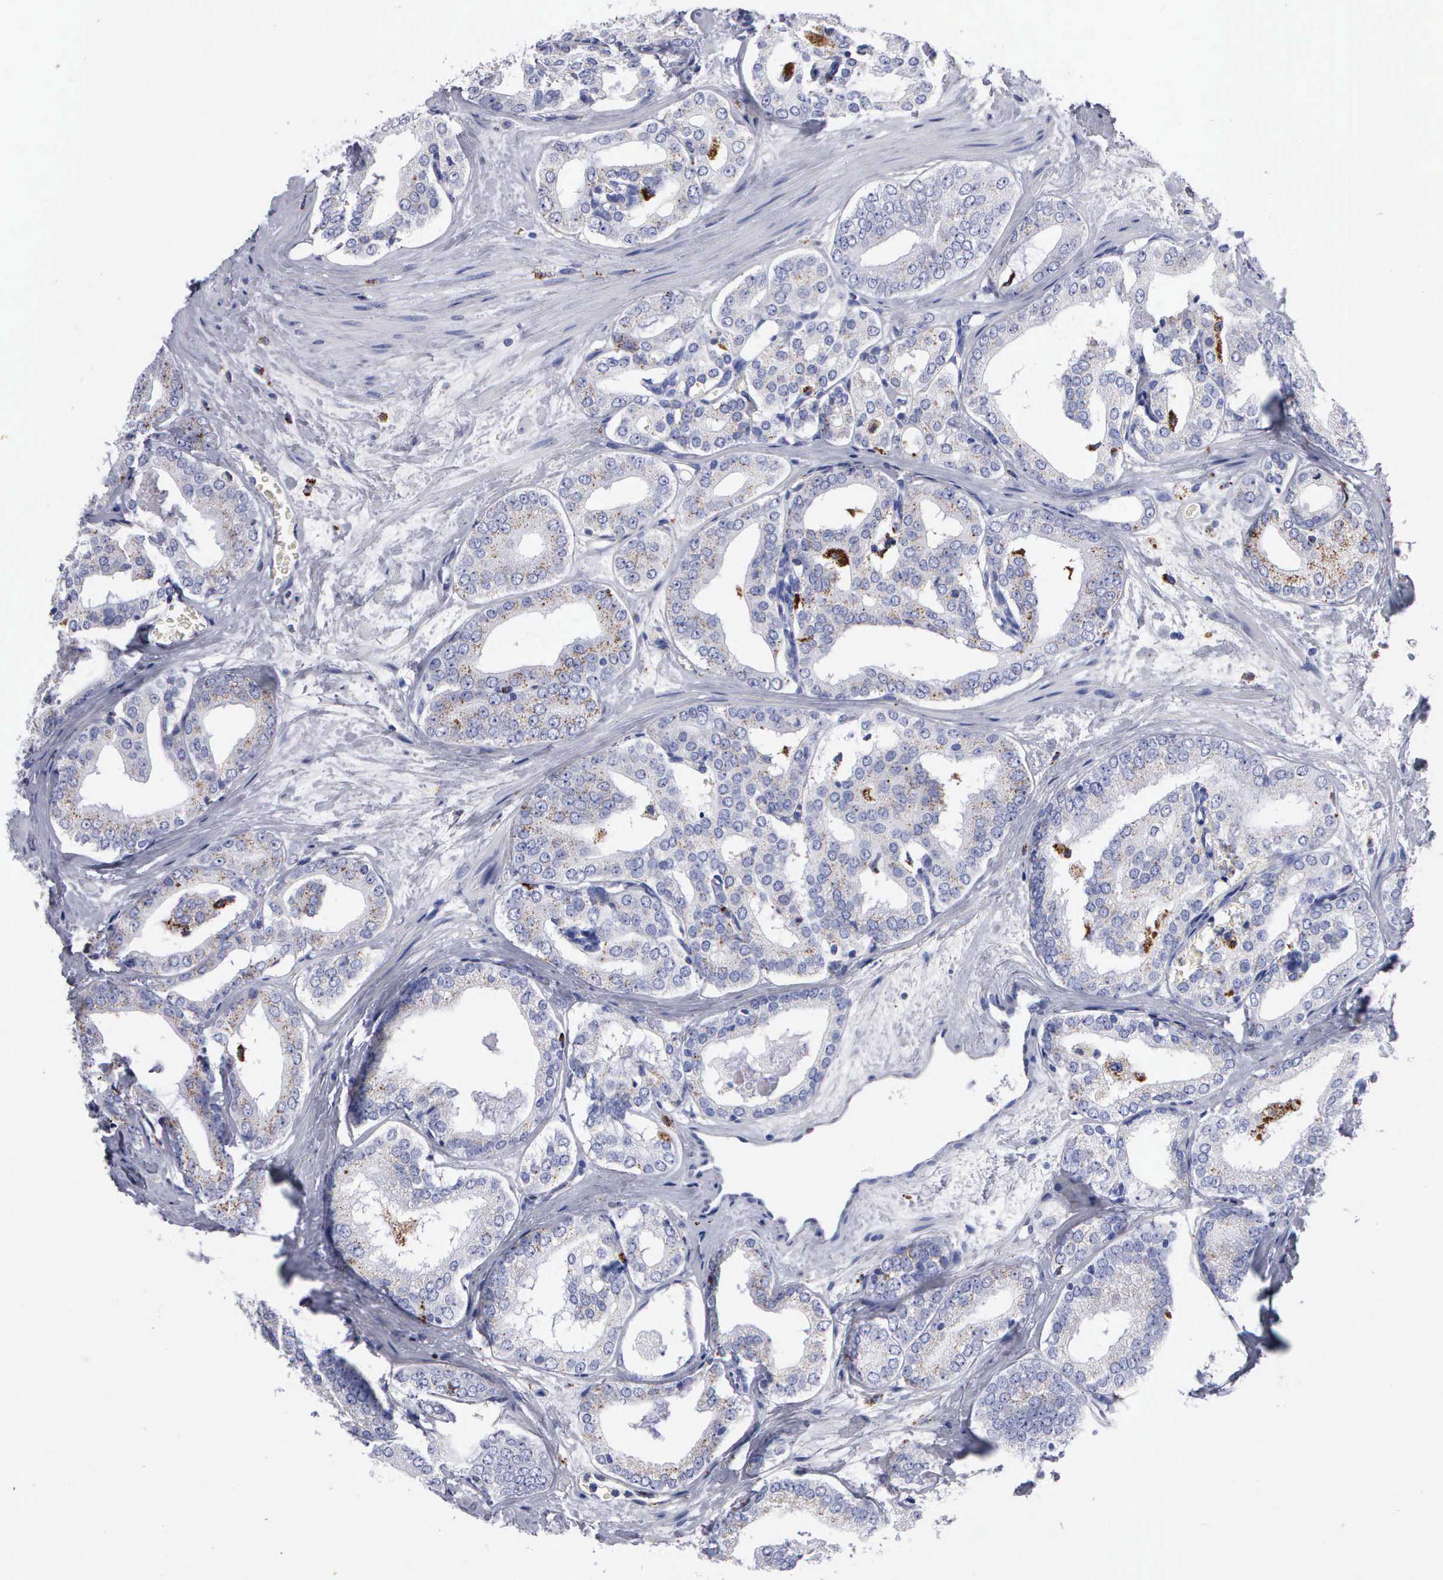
{"staining": {"intensity": "weak", "quantity": "25%-75%", "location": "cytoplasmic/membranous"}, "tissue": "prostate cancer", "cell_type": "Tumor cells", "image_type": "cancer", "snomed": [{"axis": "morphology", "description": "Adenocarcinoma, Medium grade"}, {"axis": "topography", "description": "Prostate"}], "caption": "About 25%-75% of tumor cells in prostate cancer demonstrate weak cytoplasmic/membranous protein expression as visualized by brown immunohistochemical staining.", "gene": "CTSH", "patient": {"sex": "male", "age": 79}}